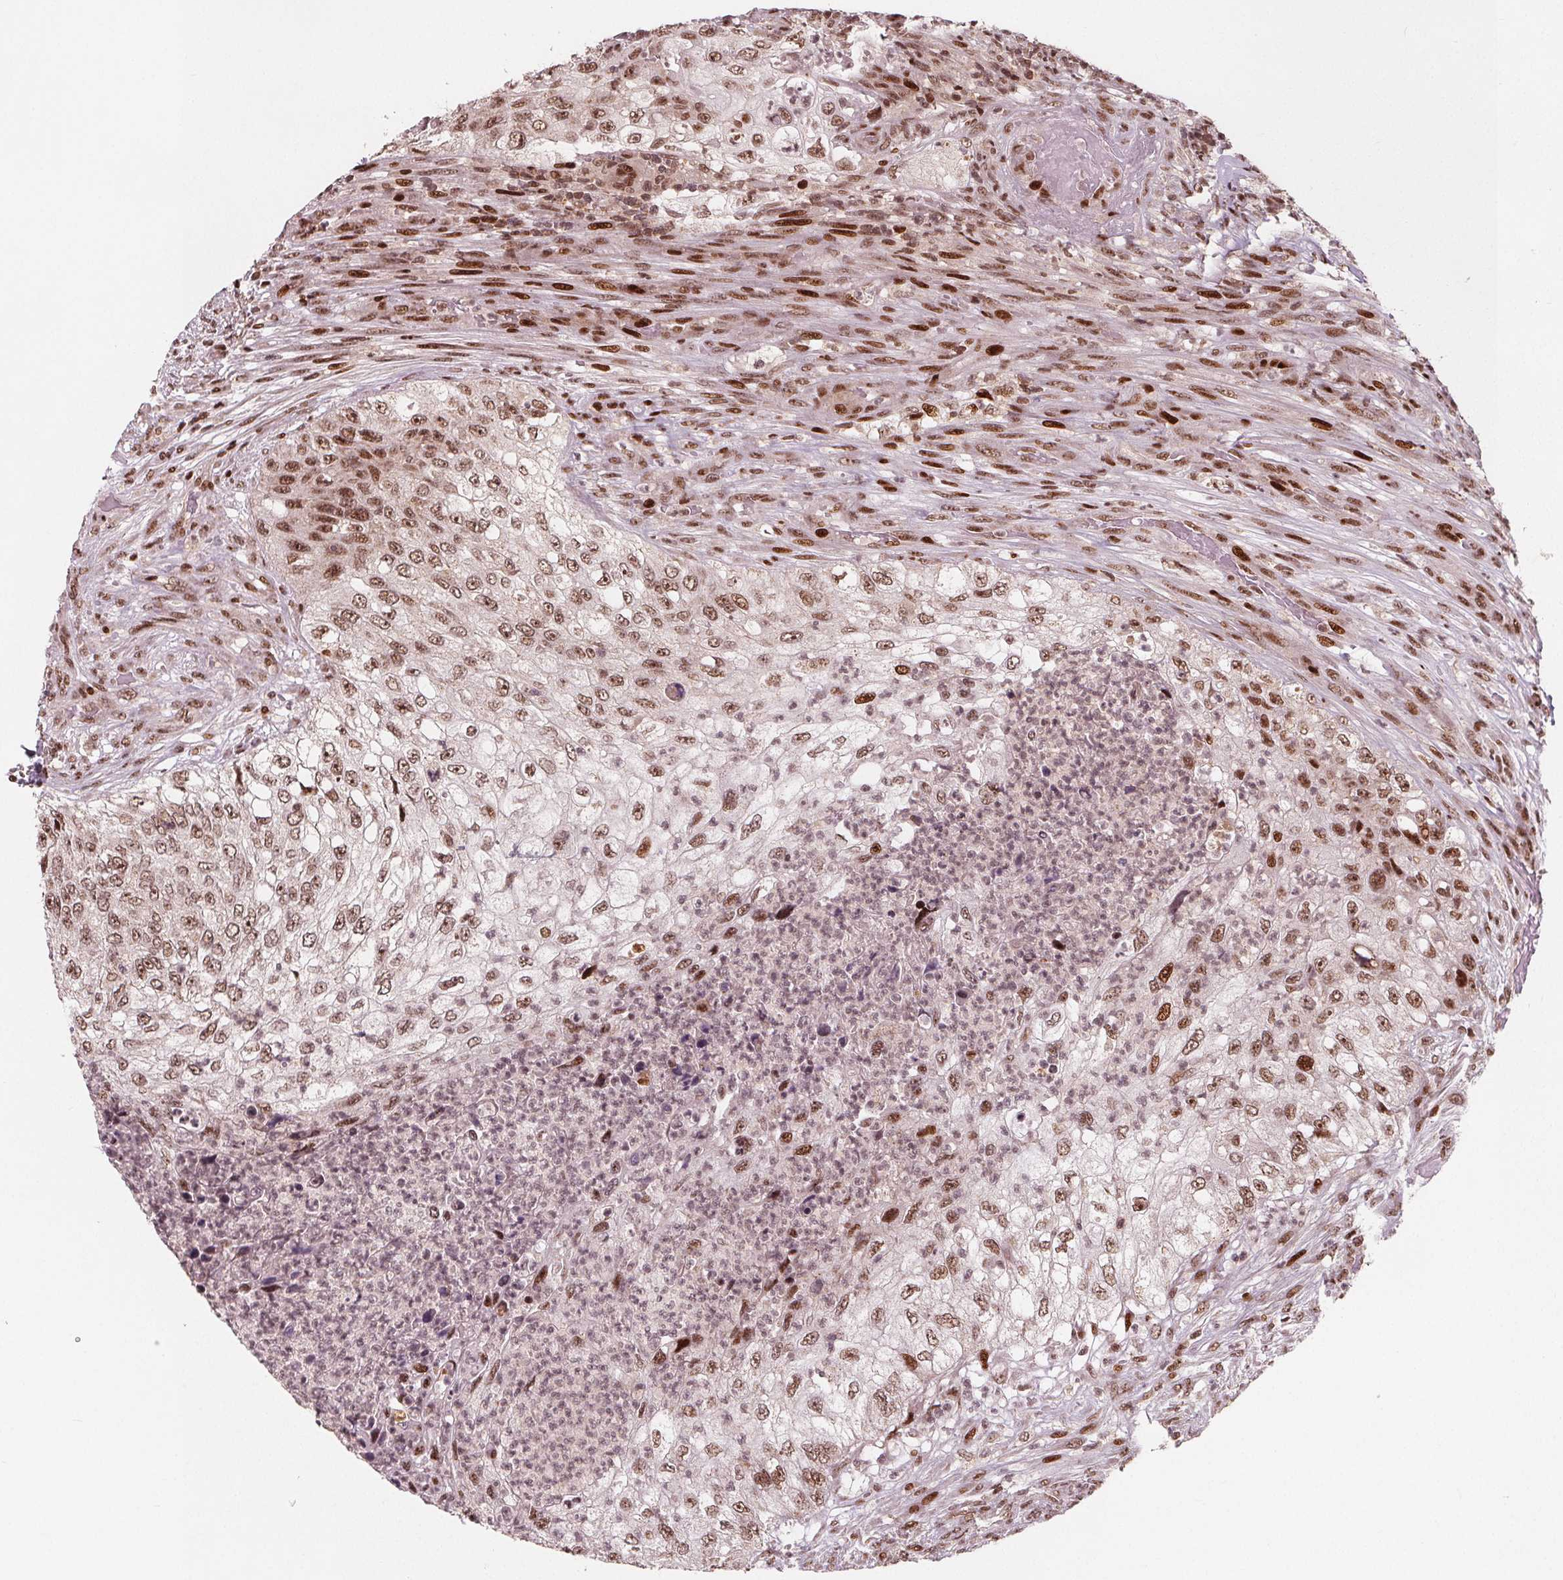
{"staining": {"intensity": "moderate", "quantity": ">75%", "location": "nuclear"}, "tissue": "urothelial cancer", "cell_type": "Tumor cells", "image_type": "cancer", "snomed": [{"axis": "morphology", "description": "Urothelial carcinoma, High grade"}, {"axis": "topography", "description": "Urinary bladder"}], "caption": "This is an image of immunohistochemistry (IHC) staining of high-grade urothelial carcinoma, which shows moderate positivity in the nuclear of tumor cells.", "gene": "SNRNP35", "patient": {"sex": "female", "age": 60}}